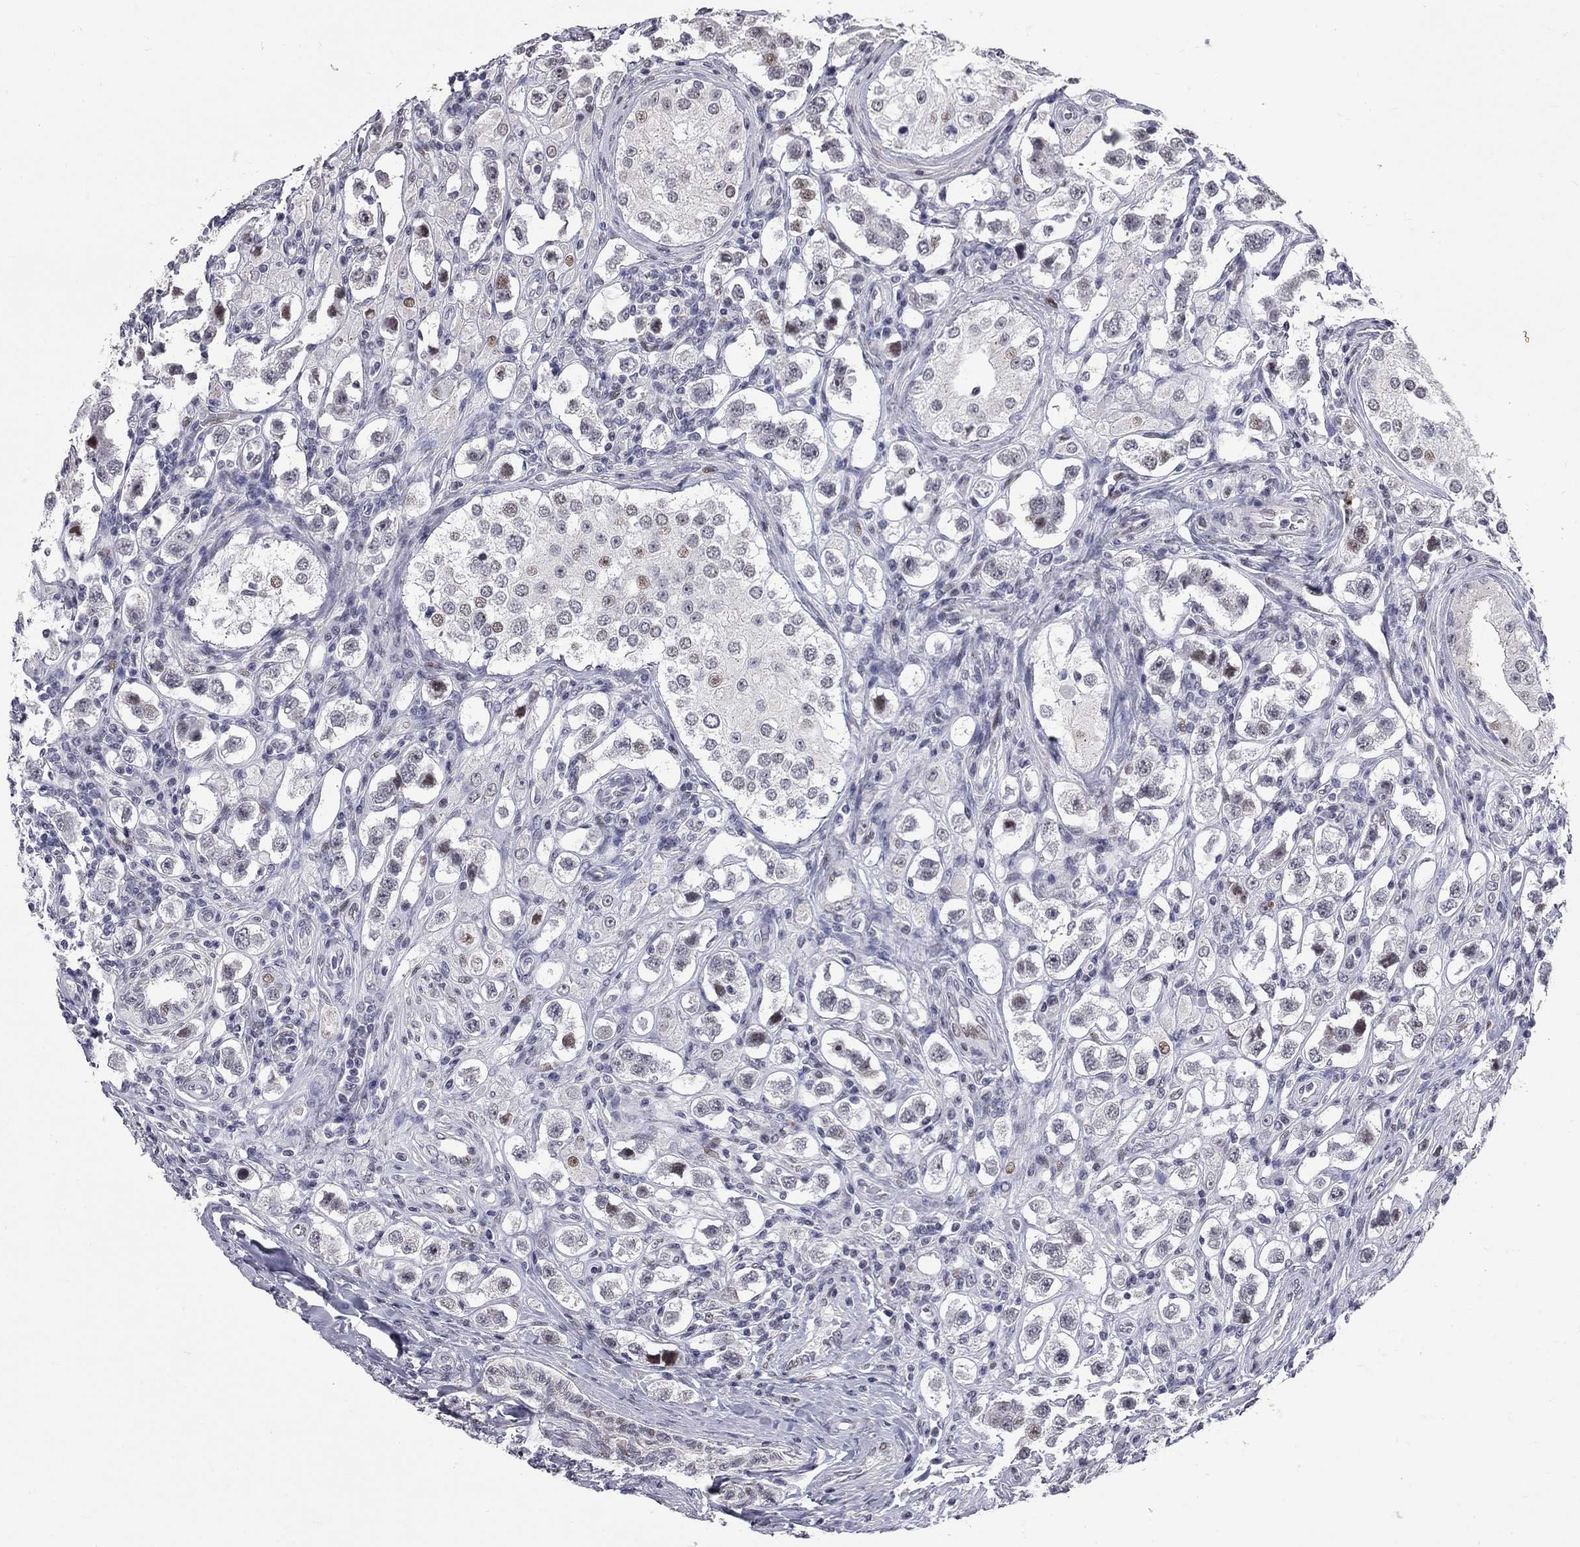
{"staining": {"intensity": "weak", "quantity": "<25%", "location": "nuclear"}, "tissue": "testis cancer", "cell_type": "Tumor cells", "image_type": "cancer", "snomed": [{"axis": "morphology", "description": "Seminoma, NOS"}, {"axis": "topography", "description": "Testis"}], "caption": "Tumor cells are negative for protein expression in human testis seminoma.", "gene": "ZNF154", "patient": {"sex": "male", "age": 37}}